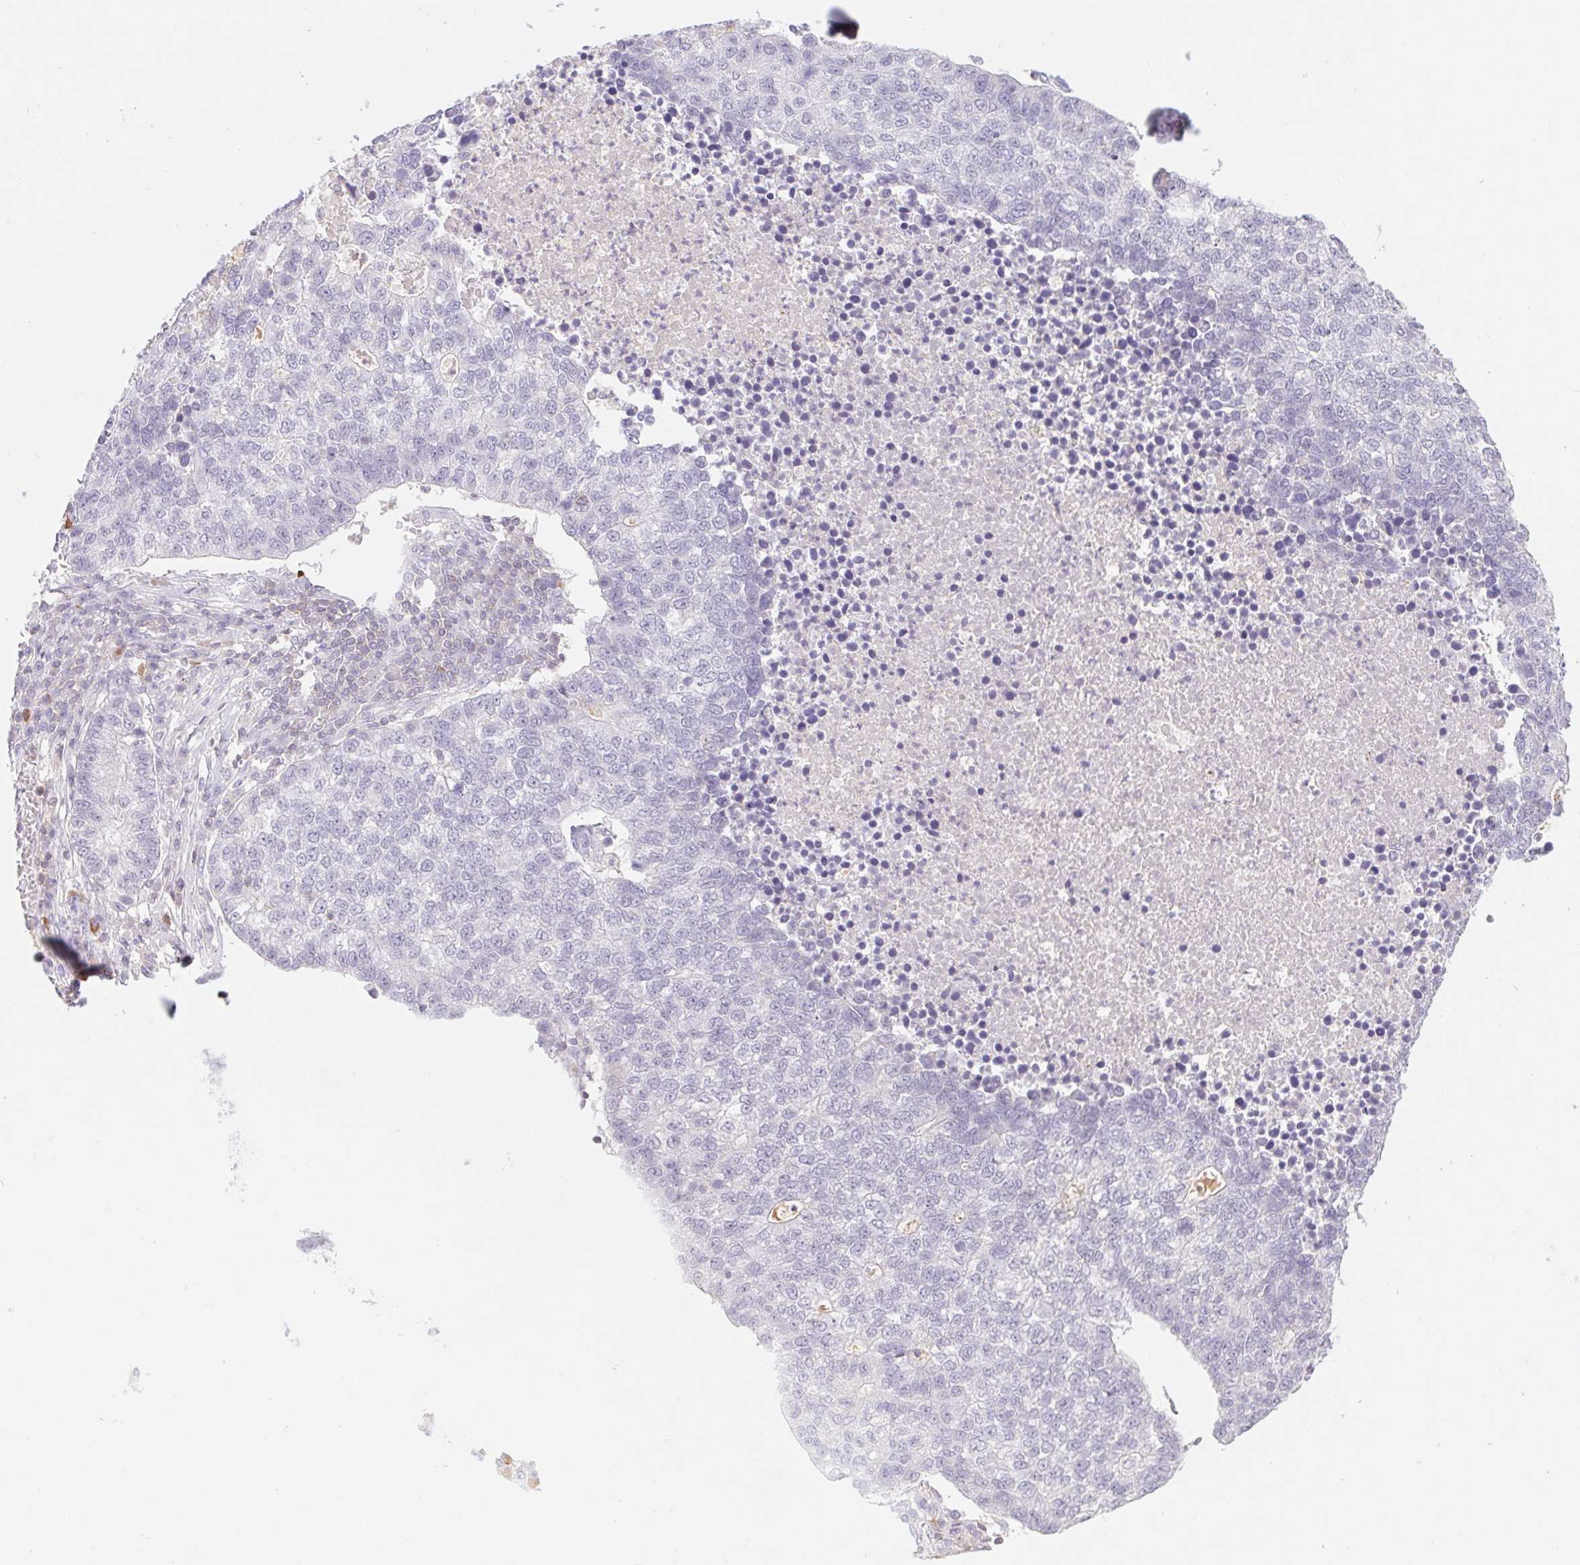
{"staining": {"intensity": "negative", "quantity": "none", "location": "none"}, "tissue": "lung cancer", "cell_type": "Tumor cells", "image_type": "cancer", "snomed": [{"axis": "morphology", "description": "Adenocarcinoma, NOS"}, {"axis": "topography", "description": "Lung"}], "caption": "The histopathology image reveals no staining of tumor cells in lung cancer.", "gene": "KIF26A", "patient": {"sex": "male", "age": 57}}